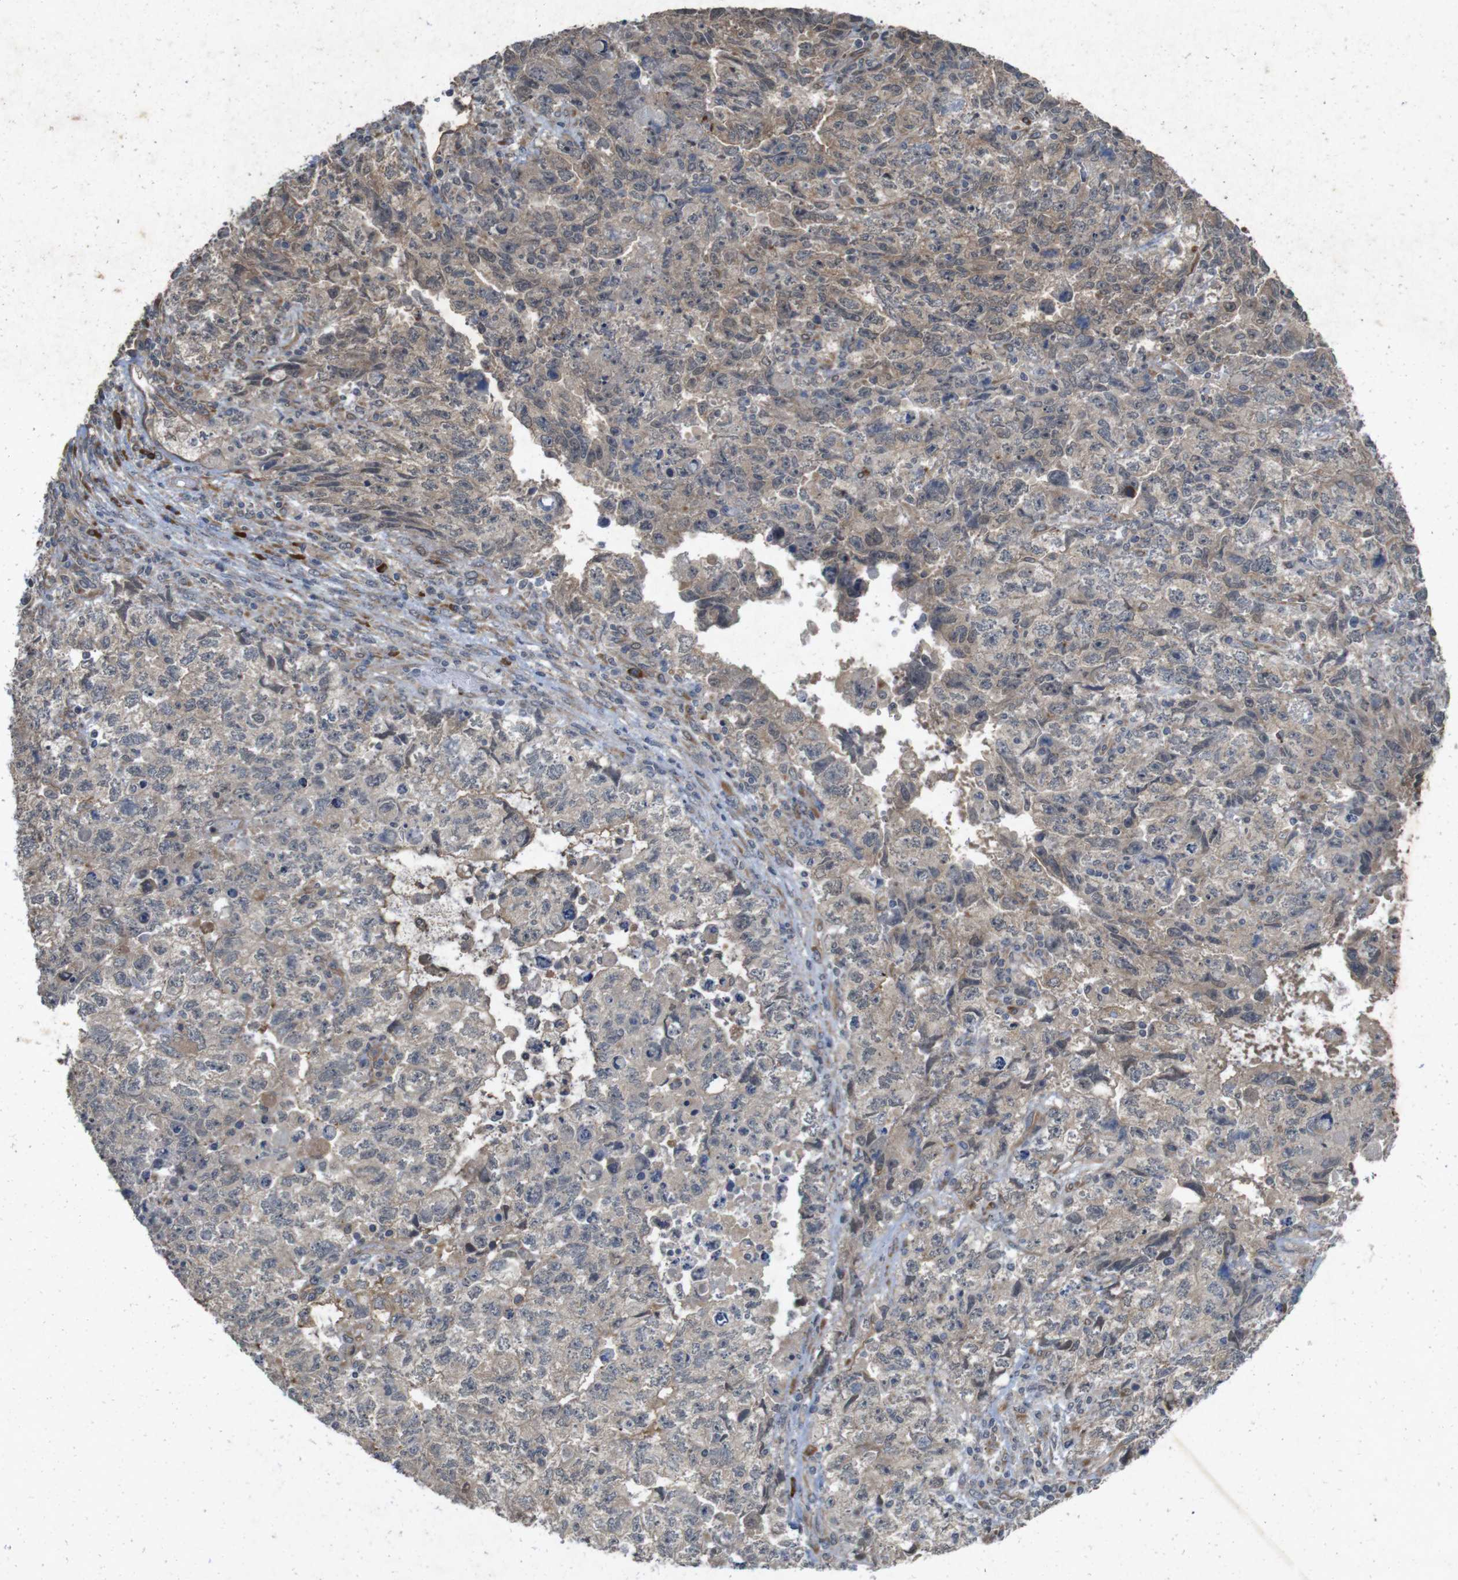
{"staining": {"intensity": "weak", "quantity": "25%-75%", "location": "cytoplasmic/membranous"}, "tissue": "testis cancer", "cell_type": "Tumor cells", "image_type": "cancer", "snomed": [{"axis": "morphology", "description": "Carcinoma, Embryonal, NOS"}, {"axis": "topography", "description": "Testis"}], "caption": "Immunohistochemistry (DAB) staining of testis embryonal carcinoma exhibits weak cytoplasmic/membranous protein positivity in approximately 25%-75% of tumor cells.", "gene": "FLCN", "patient": {"sex": "male", "age": 36}}